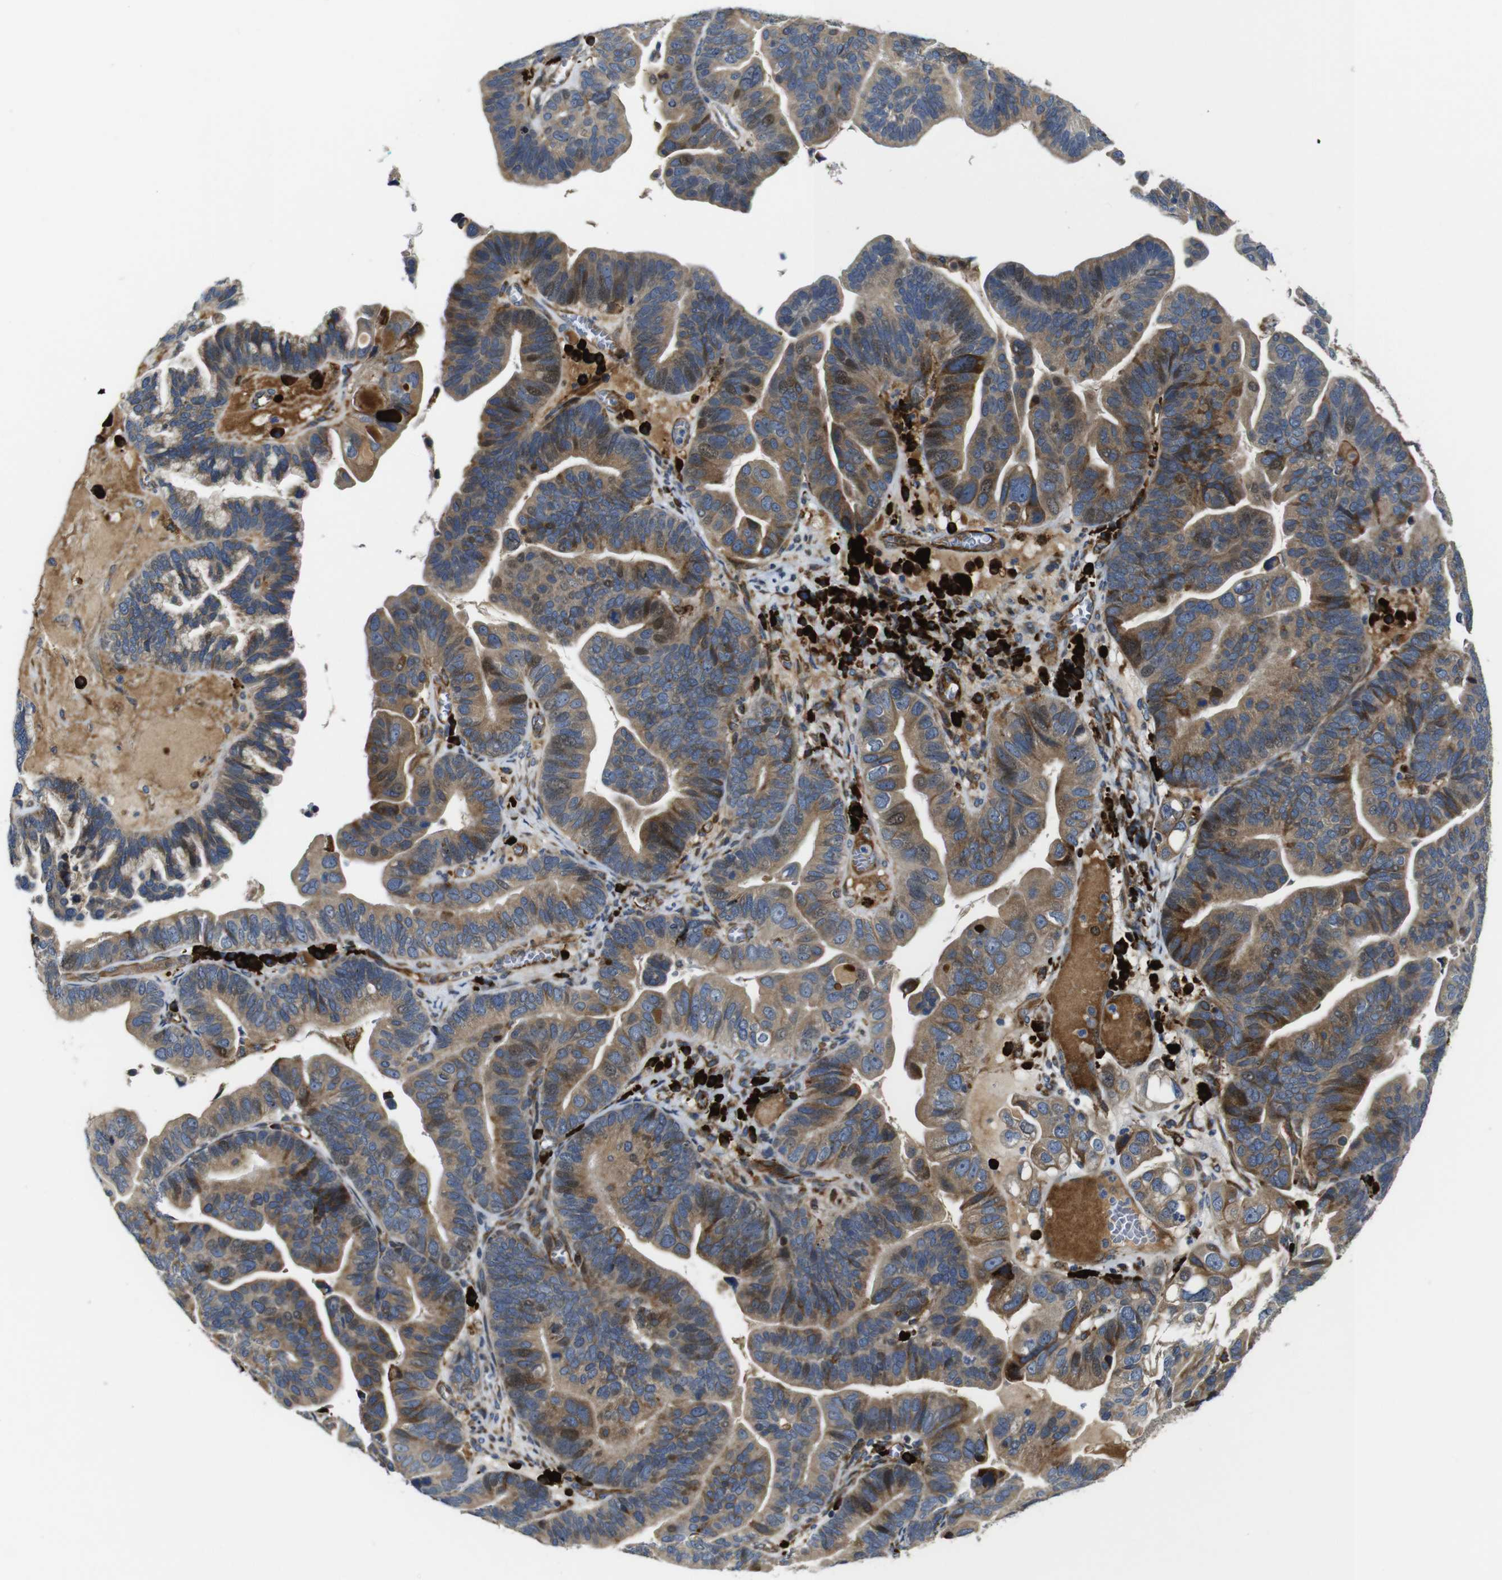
{"staining": {"intensity": "moderate", "quantity": ">75%", "location": "cytoplasmic/membranous"}, "tissue": "ovarian cancer", "cell_type": "Tumor cells", "image_type": "cancer", "snomed": [{"axis": "morphology", "description": "Cystadenocarcinoma, serous, NOS"}, {"axis": "topography", "description": "Ovary"}], "caption": "Protein staining demonstrates moderate cytoplasmic/membranous staining in approximately >75% of tumor cells in ovarian cancer.", "gene": "UBE2G2", "patient": {"sex": "female", "age": 56}}